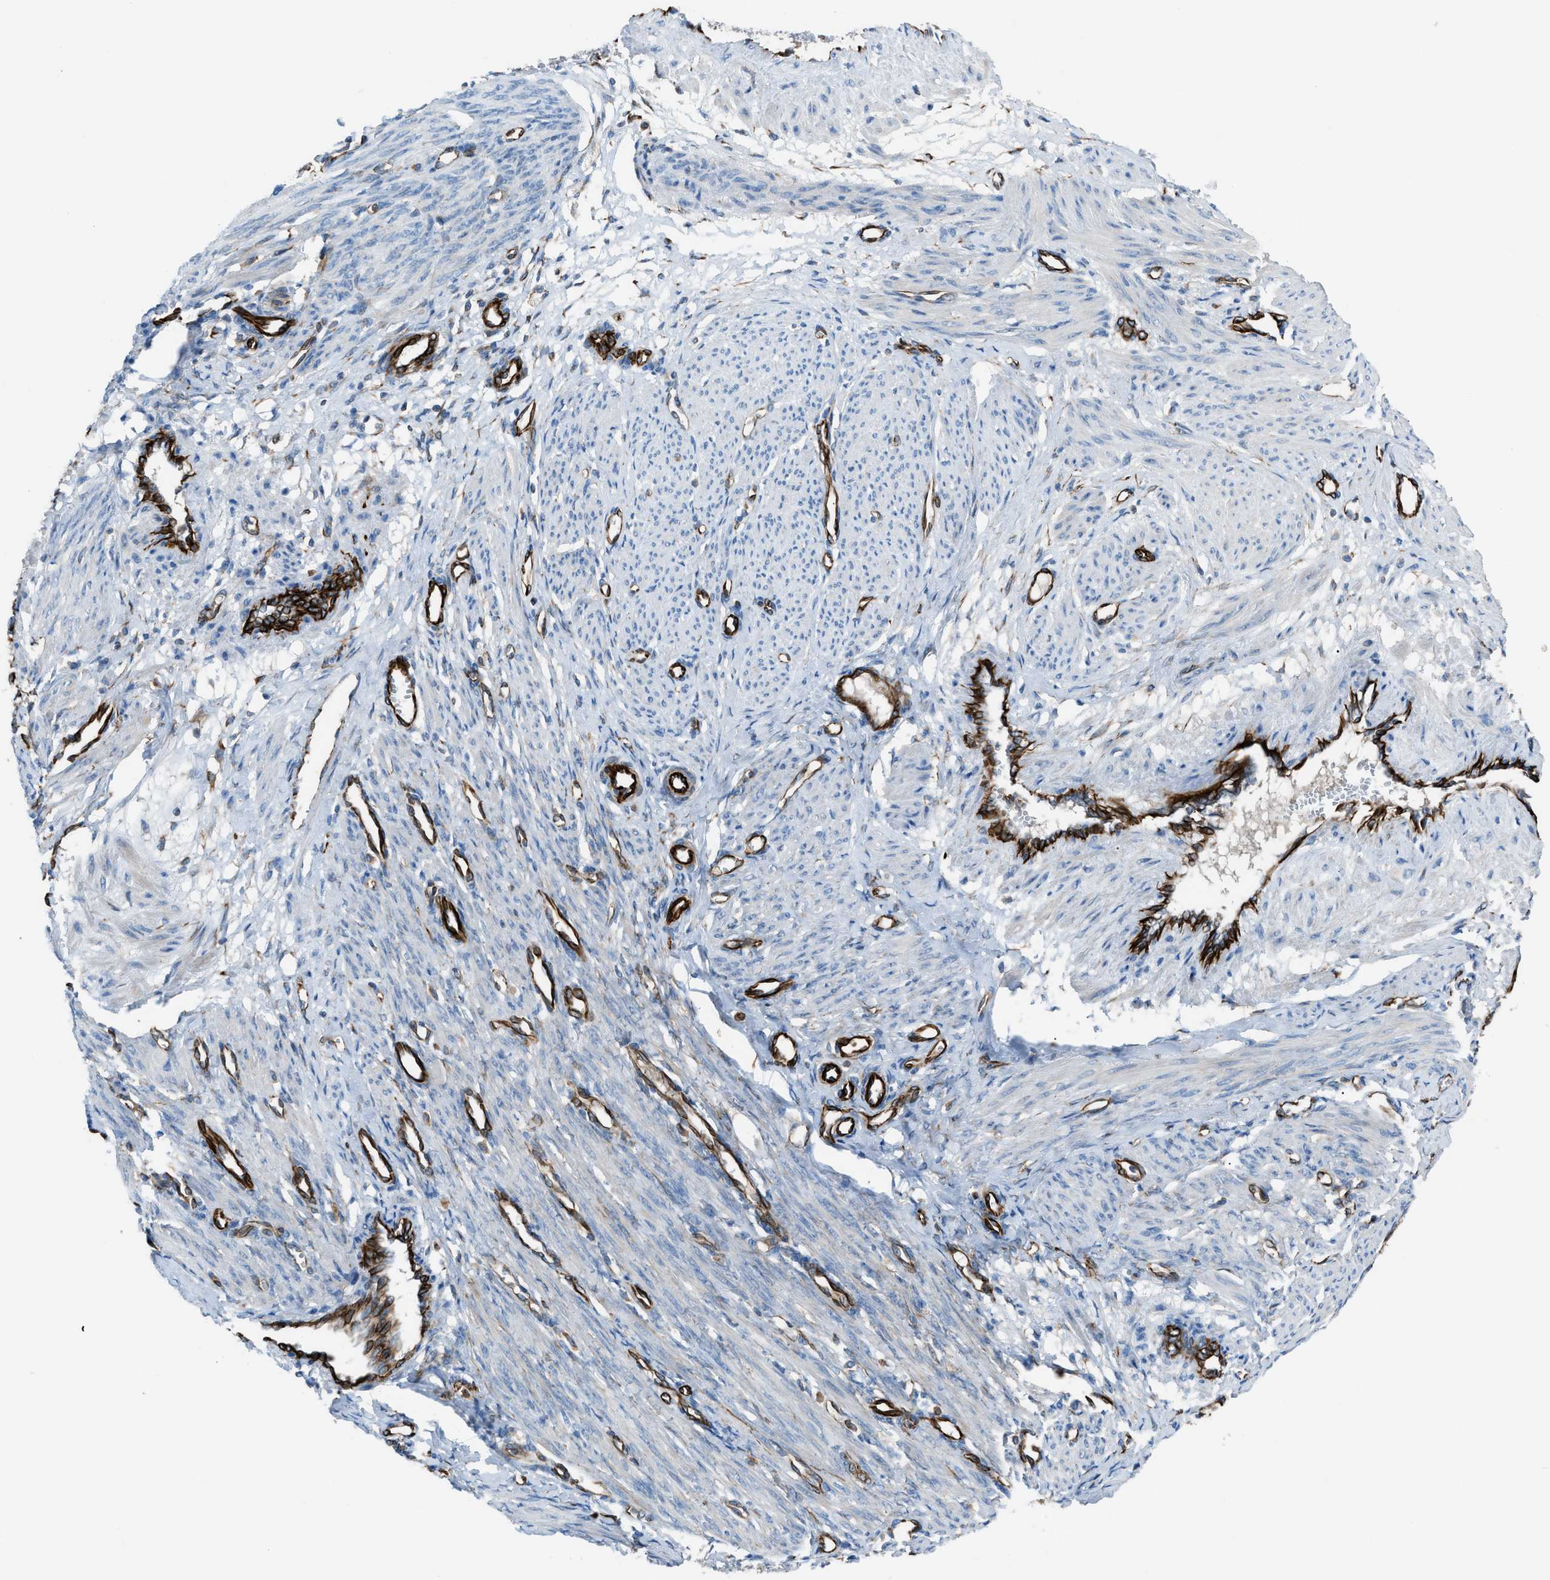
{"staining": {"intensity": "negative", "quantity": "none", "location": "none"}, "tissue": "smooth muscle", "cell_type": "Smooth muscle cells", "image_type": "normal", "snomed": [{"axis": "morphology", "description": "Normal tissue, NOS"}, {"axis": "topography", "description": "Endometrium"}], "caption": "A high-resolution image shows immunohistochemistry staining of unremarkable smooth muscle, which demonstrates no significant staining in smooth muscle cells.", "gene": "CABP7", "patient": {"sex": "female", "age": 33}}